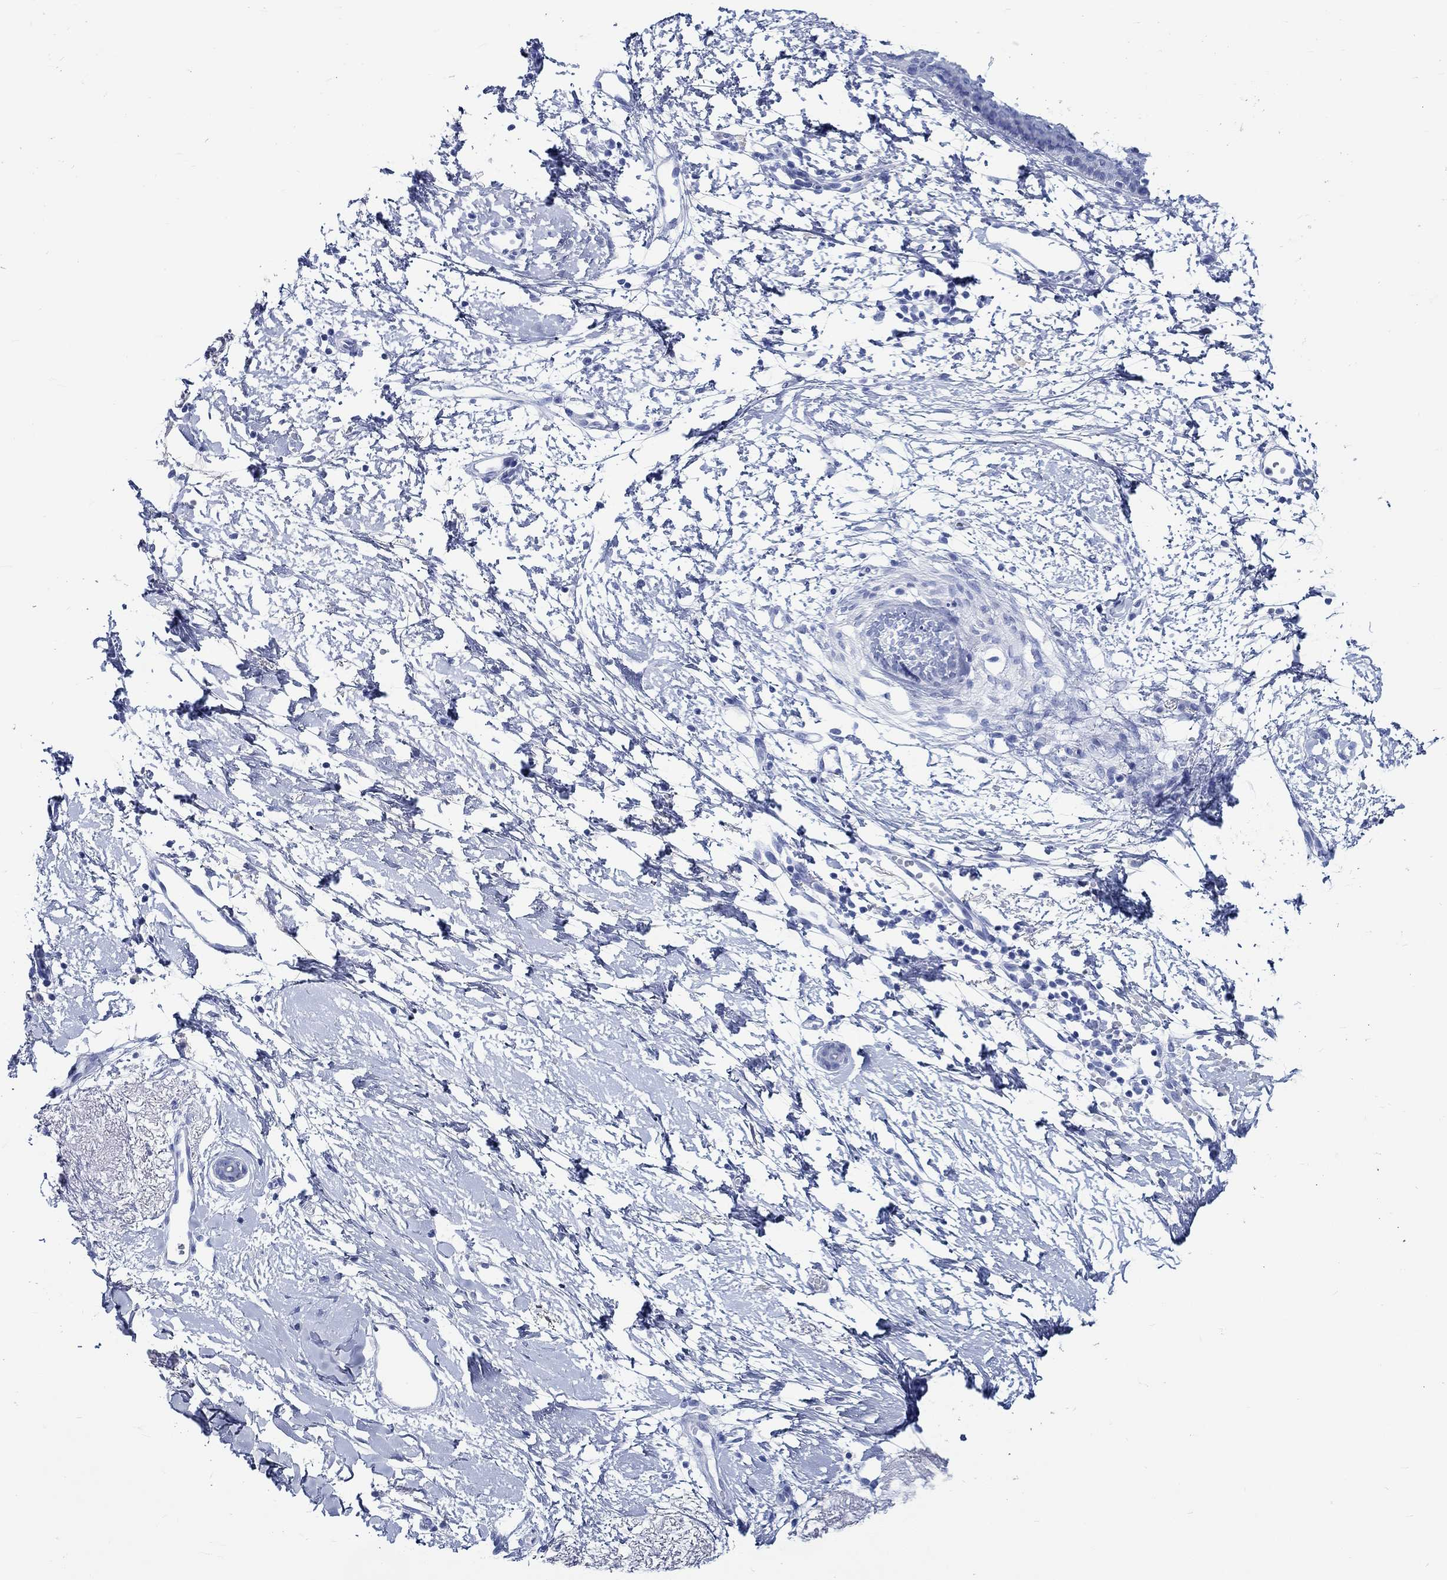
{"staining": {"intensity": "negative", "quantity": "none", "location": "none"}, "tissue": "skin cancer", "cell_type": "Tumor cells", "image_type": "cancer", "snomed": [{"axis": "morphology", "description": "Normal tissue, NOS"}, {"axis": "morphology", "description": "Basal cell carcinoma"}, {"axis": "topography", "description": "Skin"}], "caption": "High power microscopy micrograph of an IHC photomicrograph of skin basal cell carcinoma, revealing no significant staining in tumor cells.", "gene": "RD3L", "patient": {"sex": "male", "age": 84}}